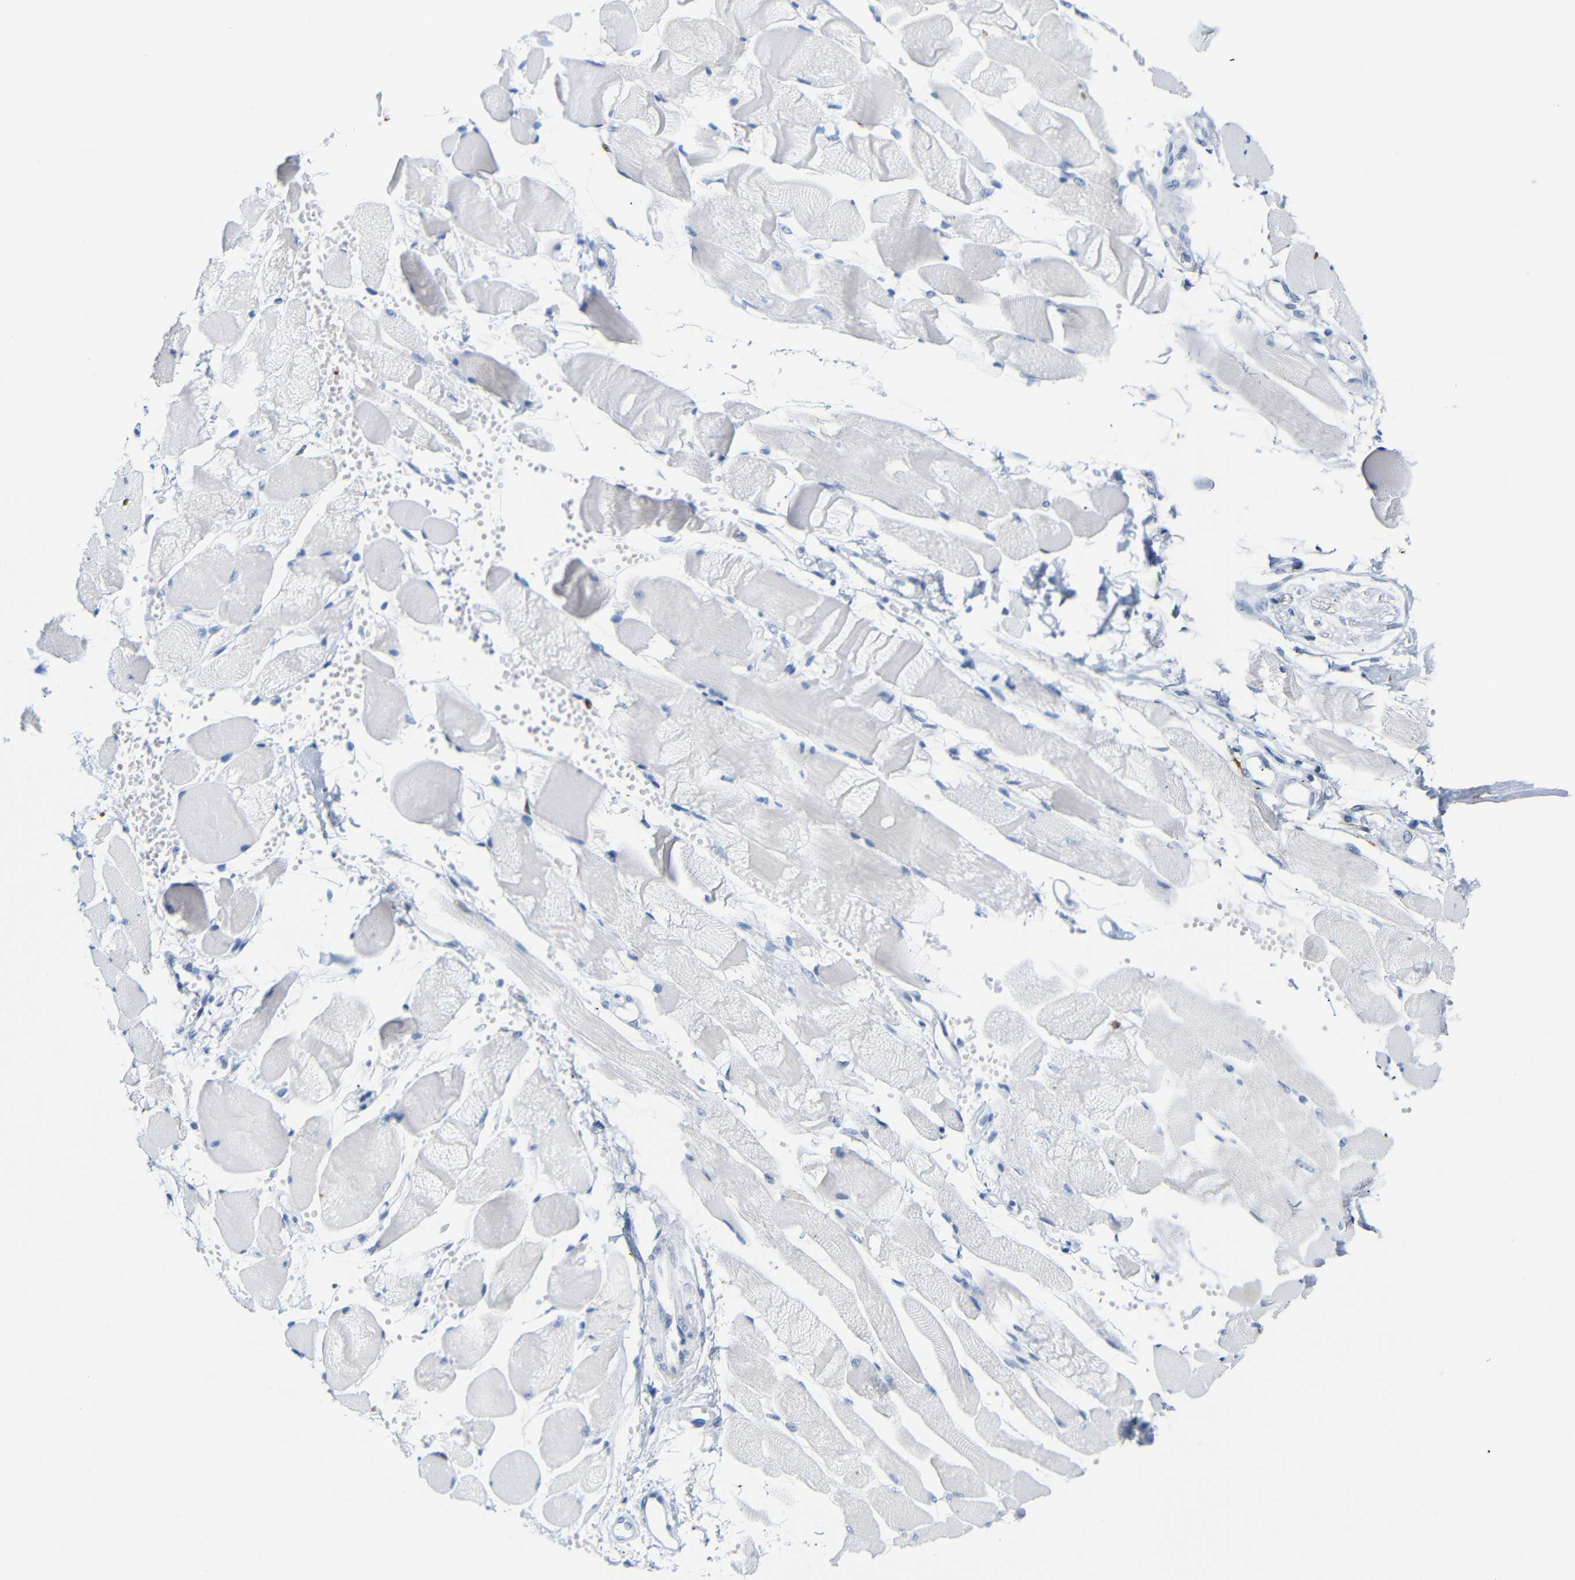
{"staining": {"intensity": "negative", "quantity": "none", "location": "none"}, "tissue": "skeletal muscle", "cell_type": "Myocytes", "image_type": "normal", "snomed": [{"axis": "morphology", "description": "Normal tissue, NOS"}, {"axis": "topography", "description": "Skeletal muscle"}, {"axis": "topography", "description": "Peripheral nerve tissue"}], "caption": "A micrograph of skeletal muscle stained for a protein exhibits no brown staining in myocytes. (Stains: DAB IHC with hematoxylin counter stain, Microscopy: brightfield microscopy at high magnification).", "gene": "MT1A", "patient": {"sex": "female", "age": 84}}